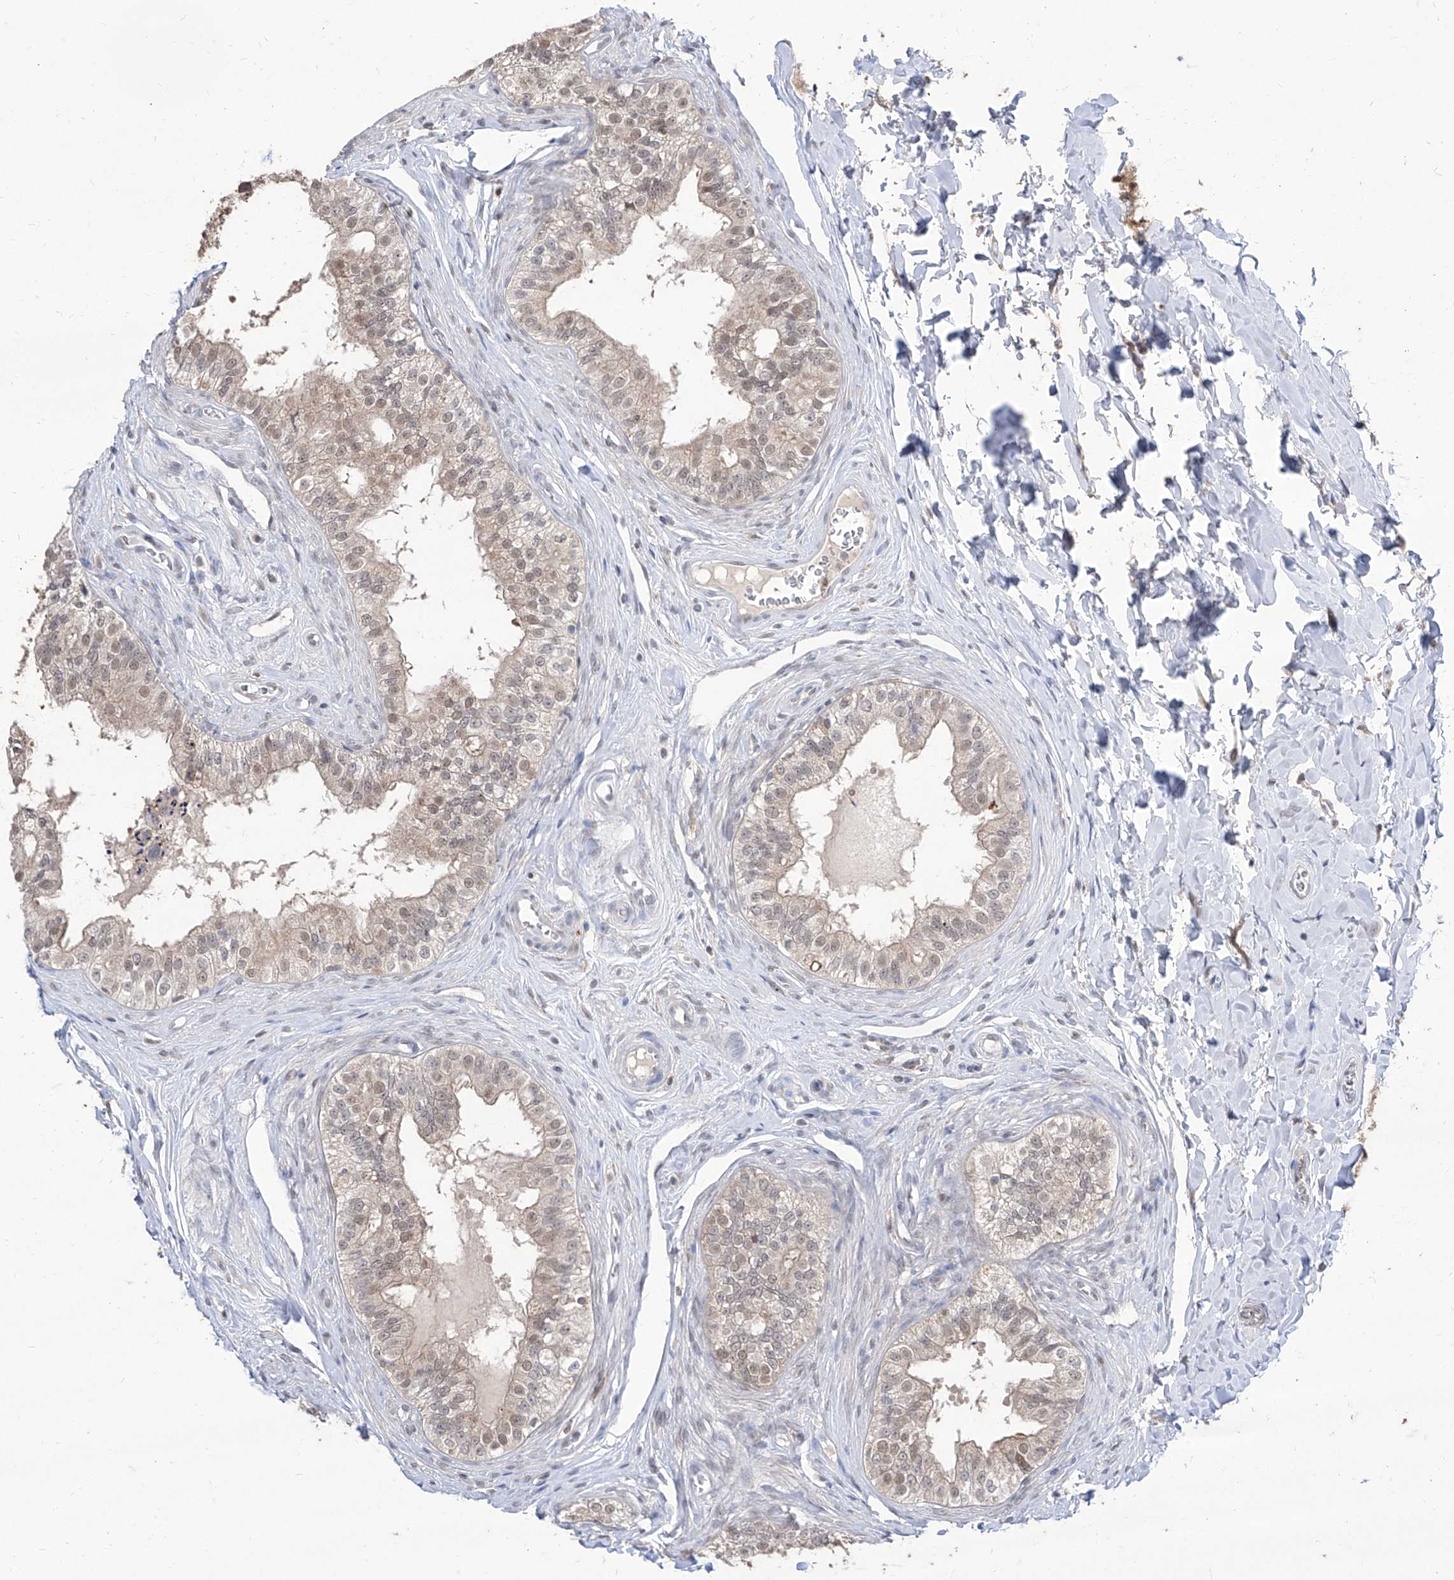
{"staining": {"intensity": "weak", "quantity": "25%-75%", "location": "cytoplasmic/membranous,nuclear"}, "tissue": "epididymis", "cell_type": "Glandular cells", "image_type": "normal", "snomed": [{"axis": "morphology", "description": "Normal tissue, NOS"}, {"axis": "topography", "description": "Epididymis"}], "caption": "Glandular cells show weak cytoplasmic/membranous,nuclear positivity in about 25%-75% of cells in normal epididymis.", "gene": "BROX", "patient": {"sex": "male", "age": 29}}